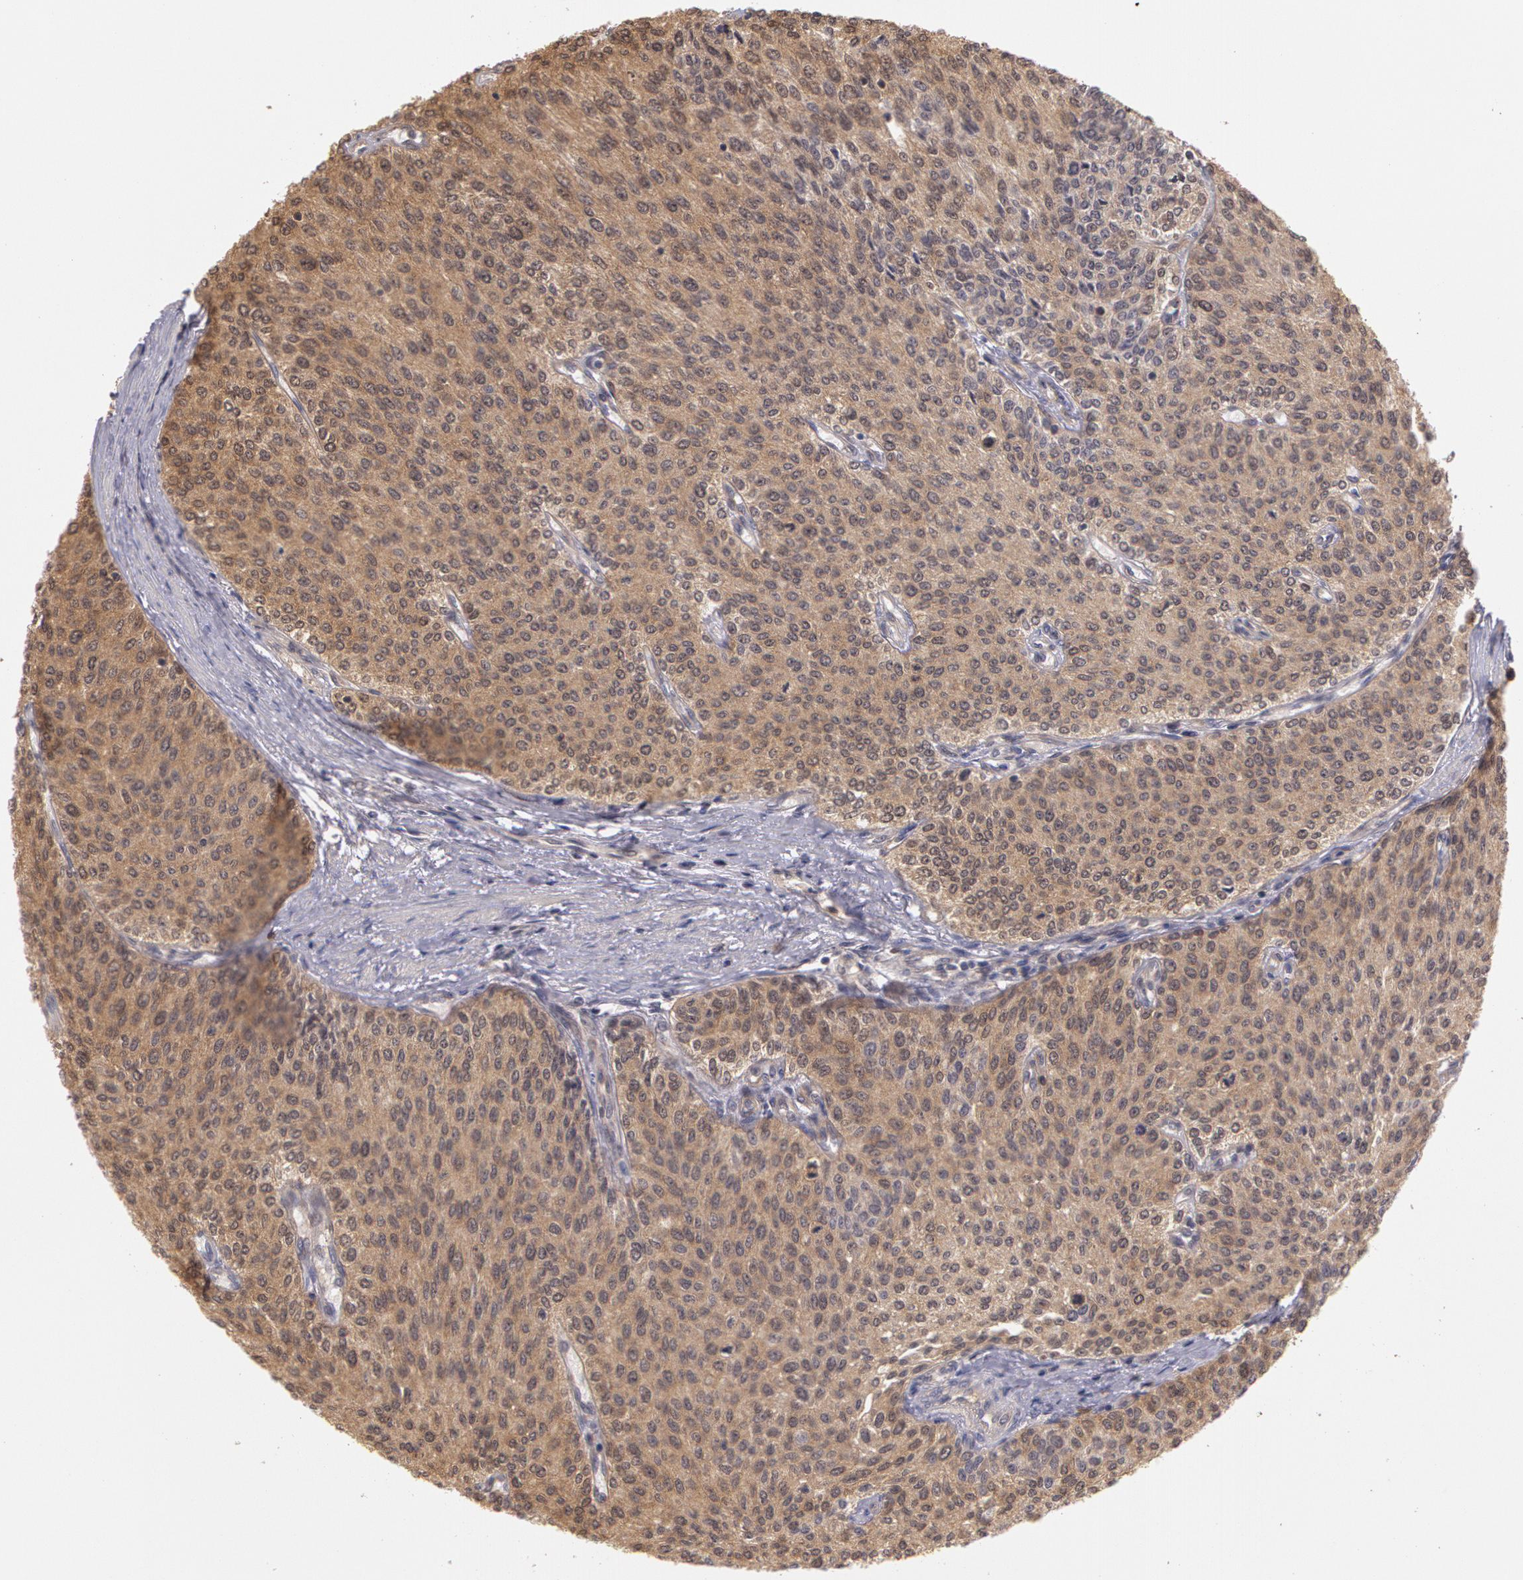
{"staining": {"intensity": "moderate", "quantity": ">75%", "location": "cytoplasmic/membranous"}, "tissue": "urothelial cancer", "cell_type": "Tumor cells", "image_type": "cancer", "snomed": [{"axis": "morphology", "description": "Urothelial carcinoma, Low grade"}, {"axis": "topography", "description": "Urinary bladder"}], "caption": "Protein expression analysis of low-grade urothelial carcinoma displays moderate cytoplasmic/membranous staining in approximately >75% of tumor cells.", "gene": "AHSA1", "patient": {"sex": "female", "age": 73}}